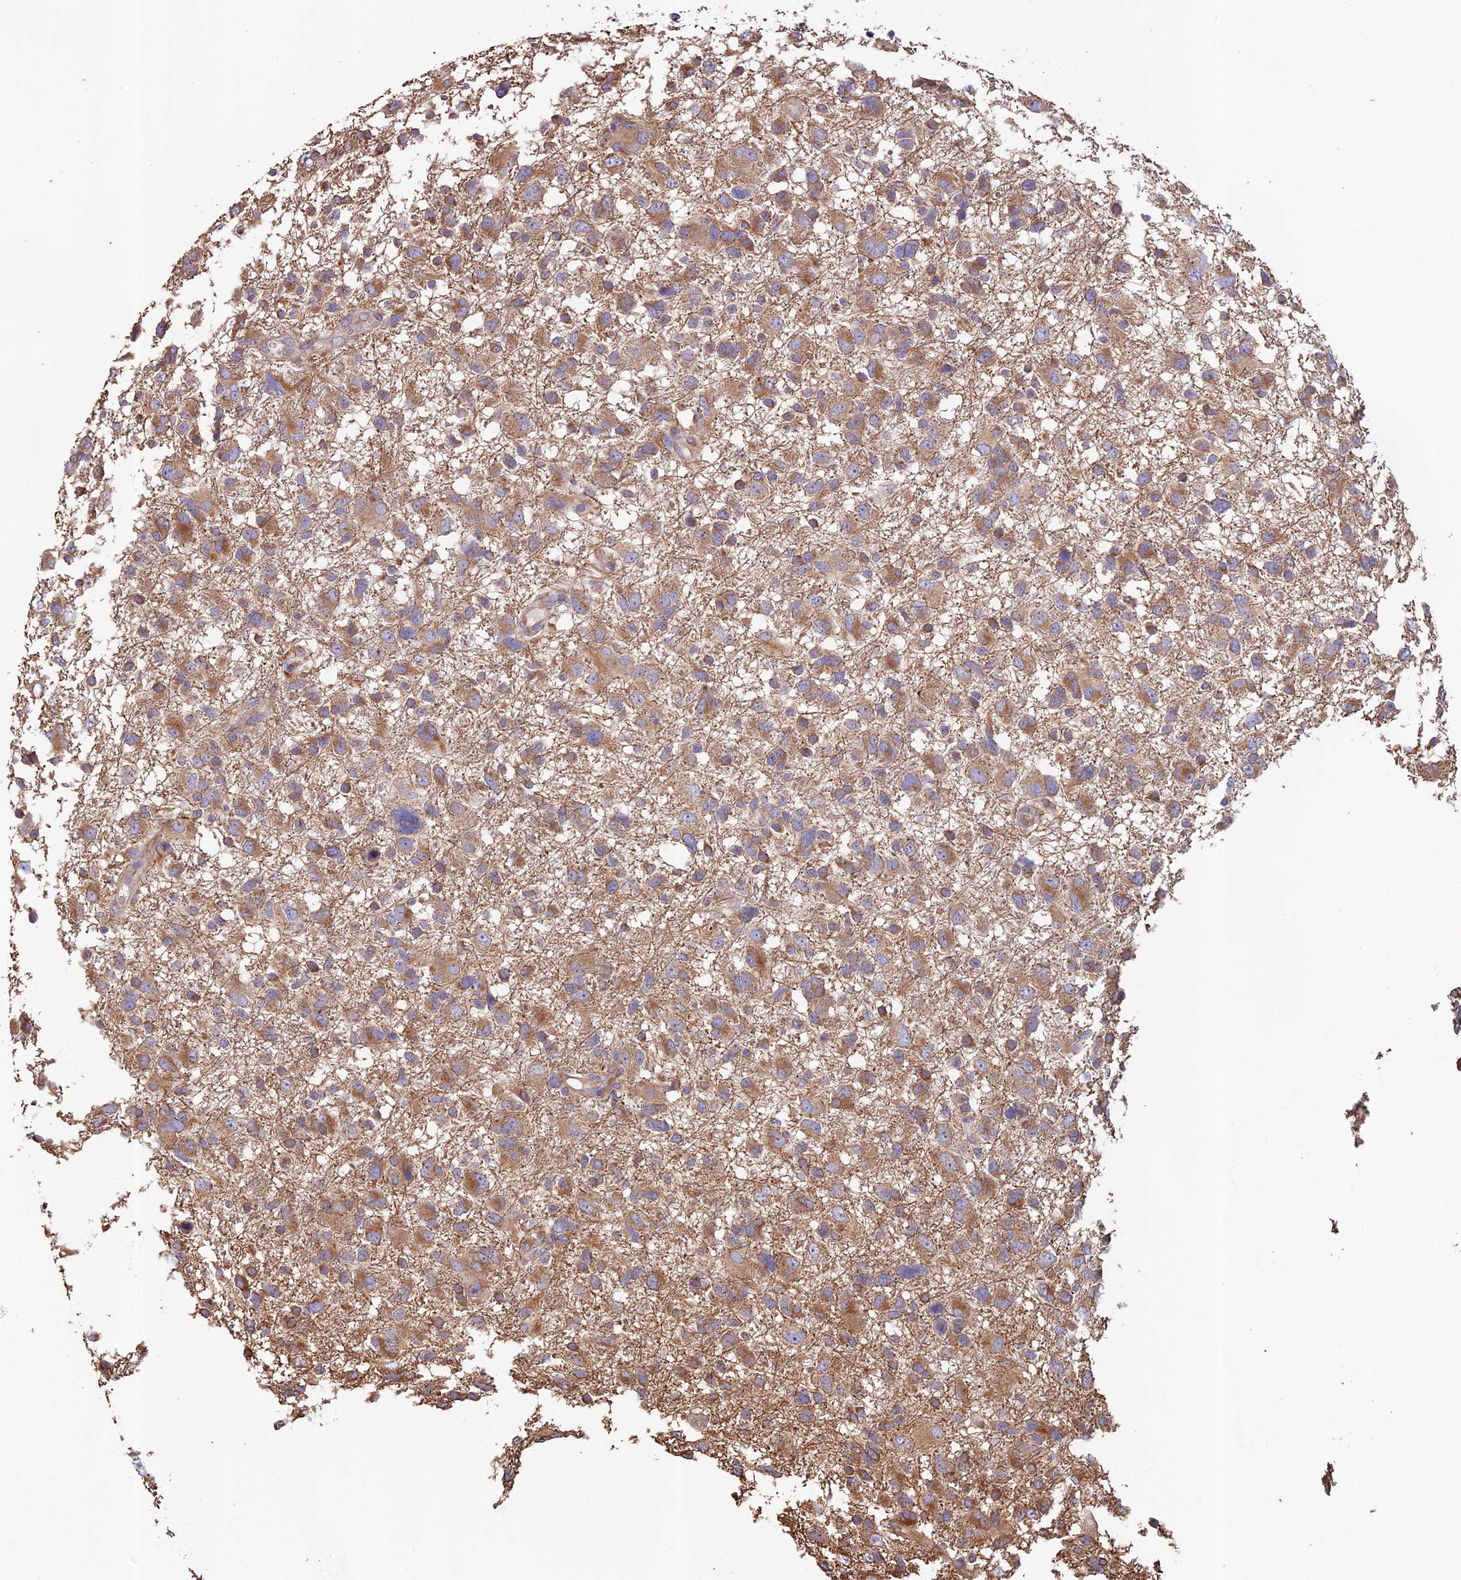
{"staining": {"intensity": "moderate", "quantity": ">75%", "location": "cytoplasmic/membranous"}, "tissue": "glioma", "cell_type": "Tumor cells", "image_type": "cancer", "snomed": [{"axis": "morphology", "description": "Glioma, malignant, High grade"}, {"axis": "topography", "description": "Brain"}], "caption": "Human malignant glioma (high-grade) stained for a protein (brown) exhibits moderate cytoplasmic/membranous positive positivity in about >75% of tumor cells.", "gene": "EMC3", "patient": {"sex": "male", "age": 61}}